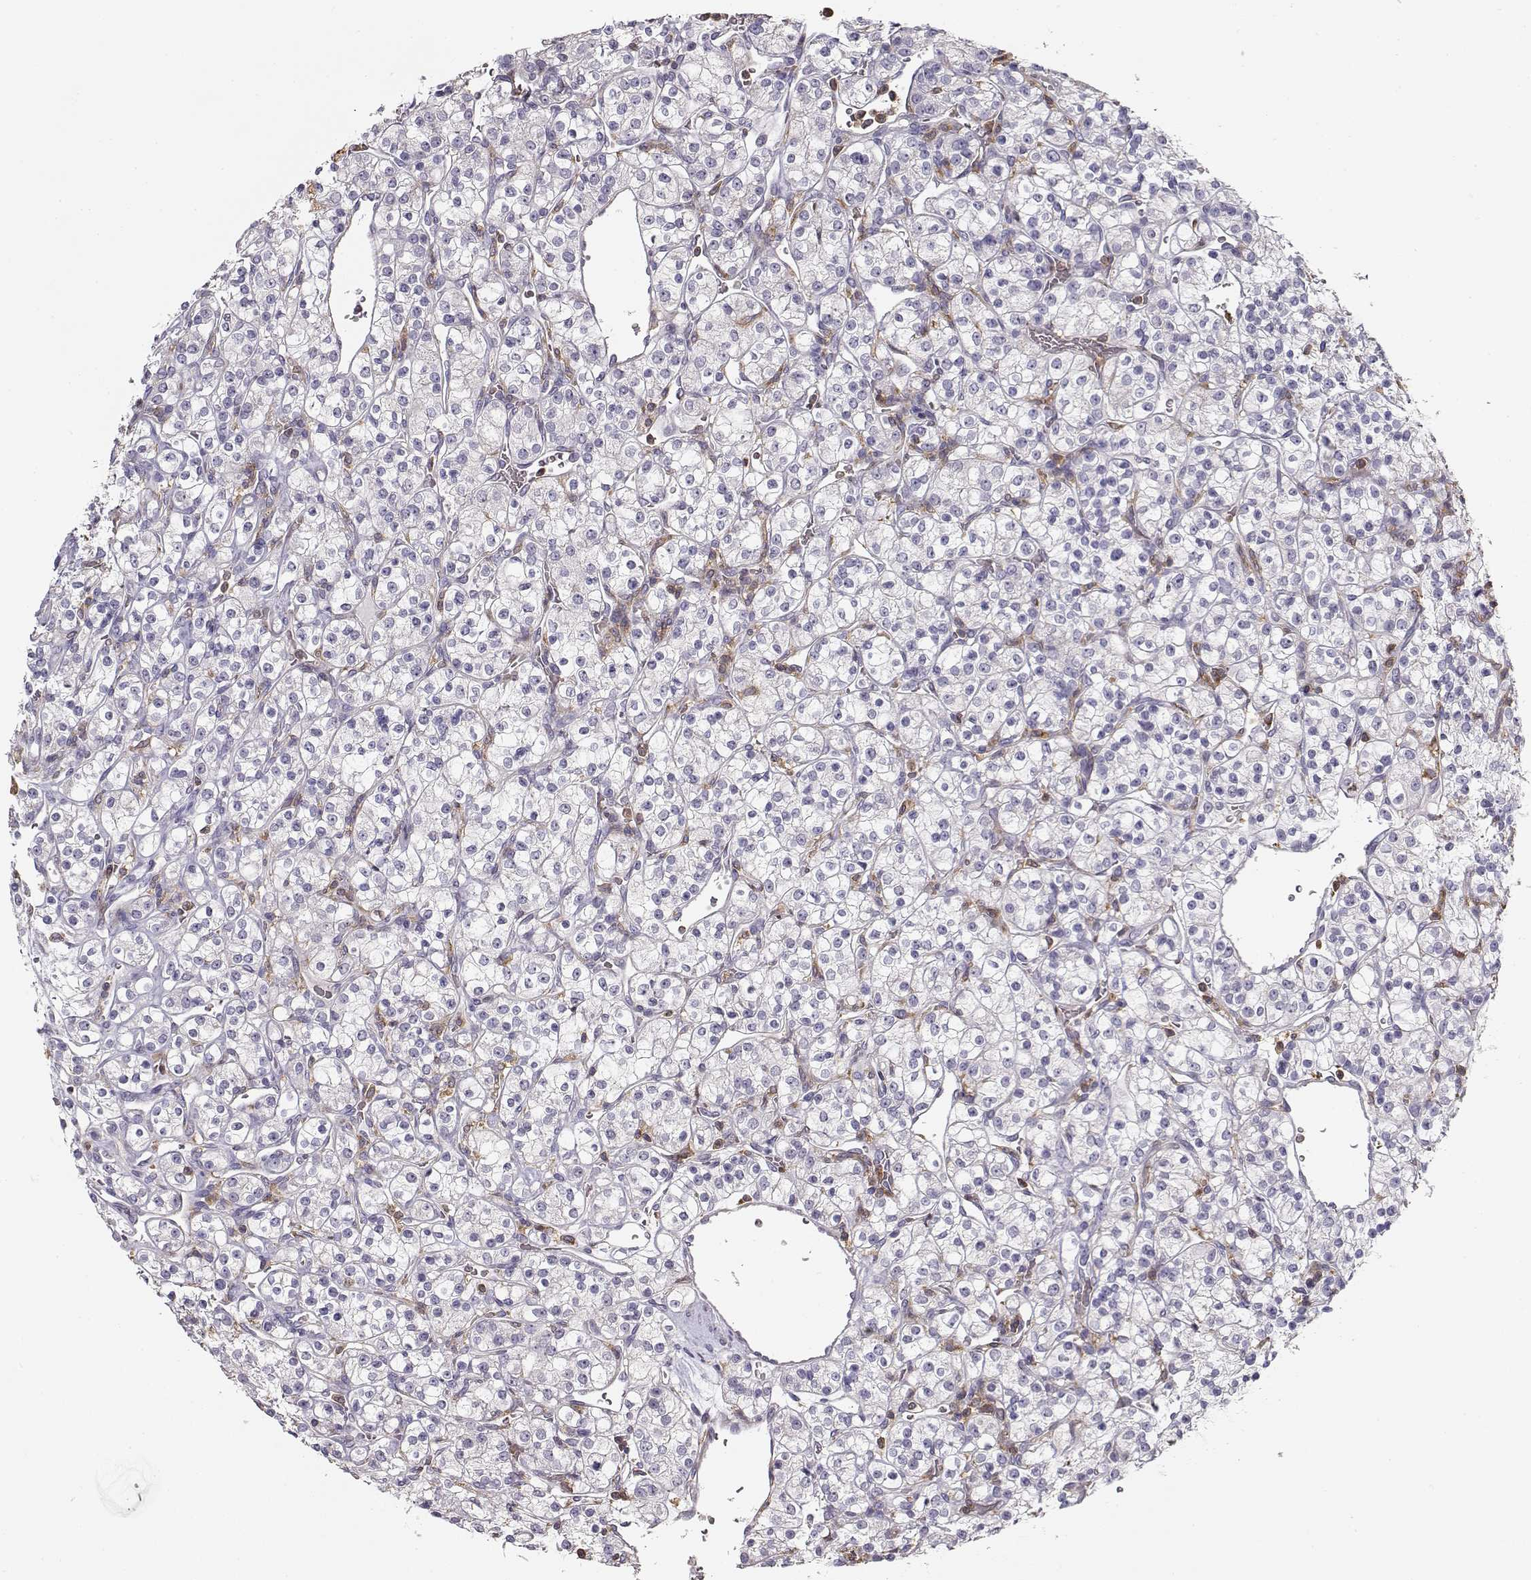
{"staining": {"intensity": "negative", "quantity": "none", "location": "none"}, "tissue": "renal cancer", "cell_type": "Tumor cells", "image_type": "cancer", "snomed": [{"axis": "morphology", "description": "Adenocarcinoma, NOS"}, {"axis": "topography", "description": "Kidney"}], "caption": "Immunohistochemistry (IHC) histopathology image of human renal cancer stained for a protein (brown), which demonstrates no staining in tumor cells.", "gene": "VAV1", "patient": {"sex": "male", "age": 77}}